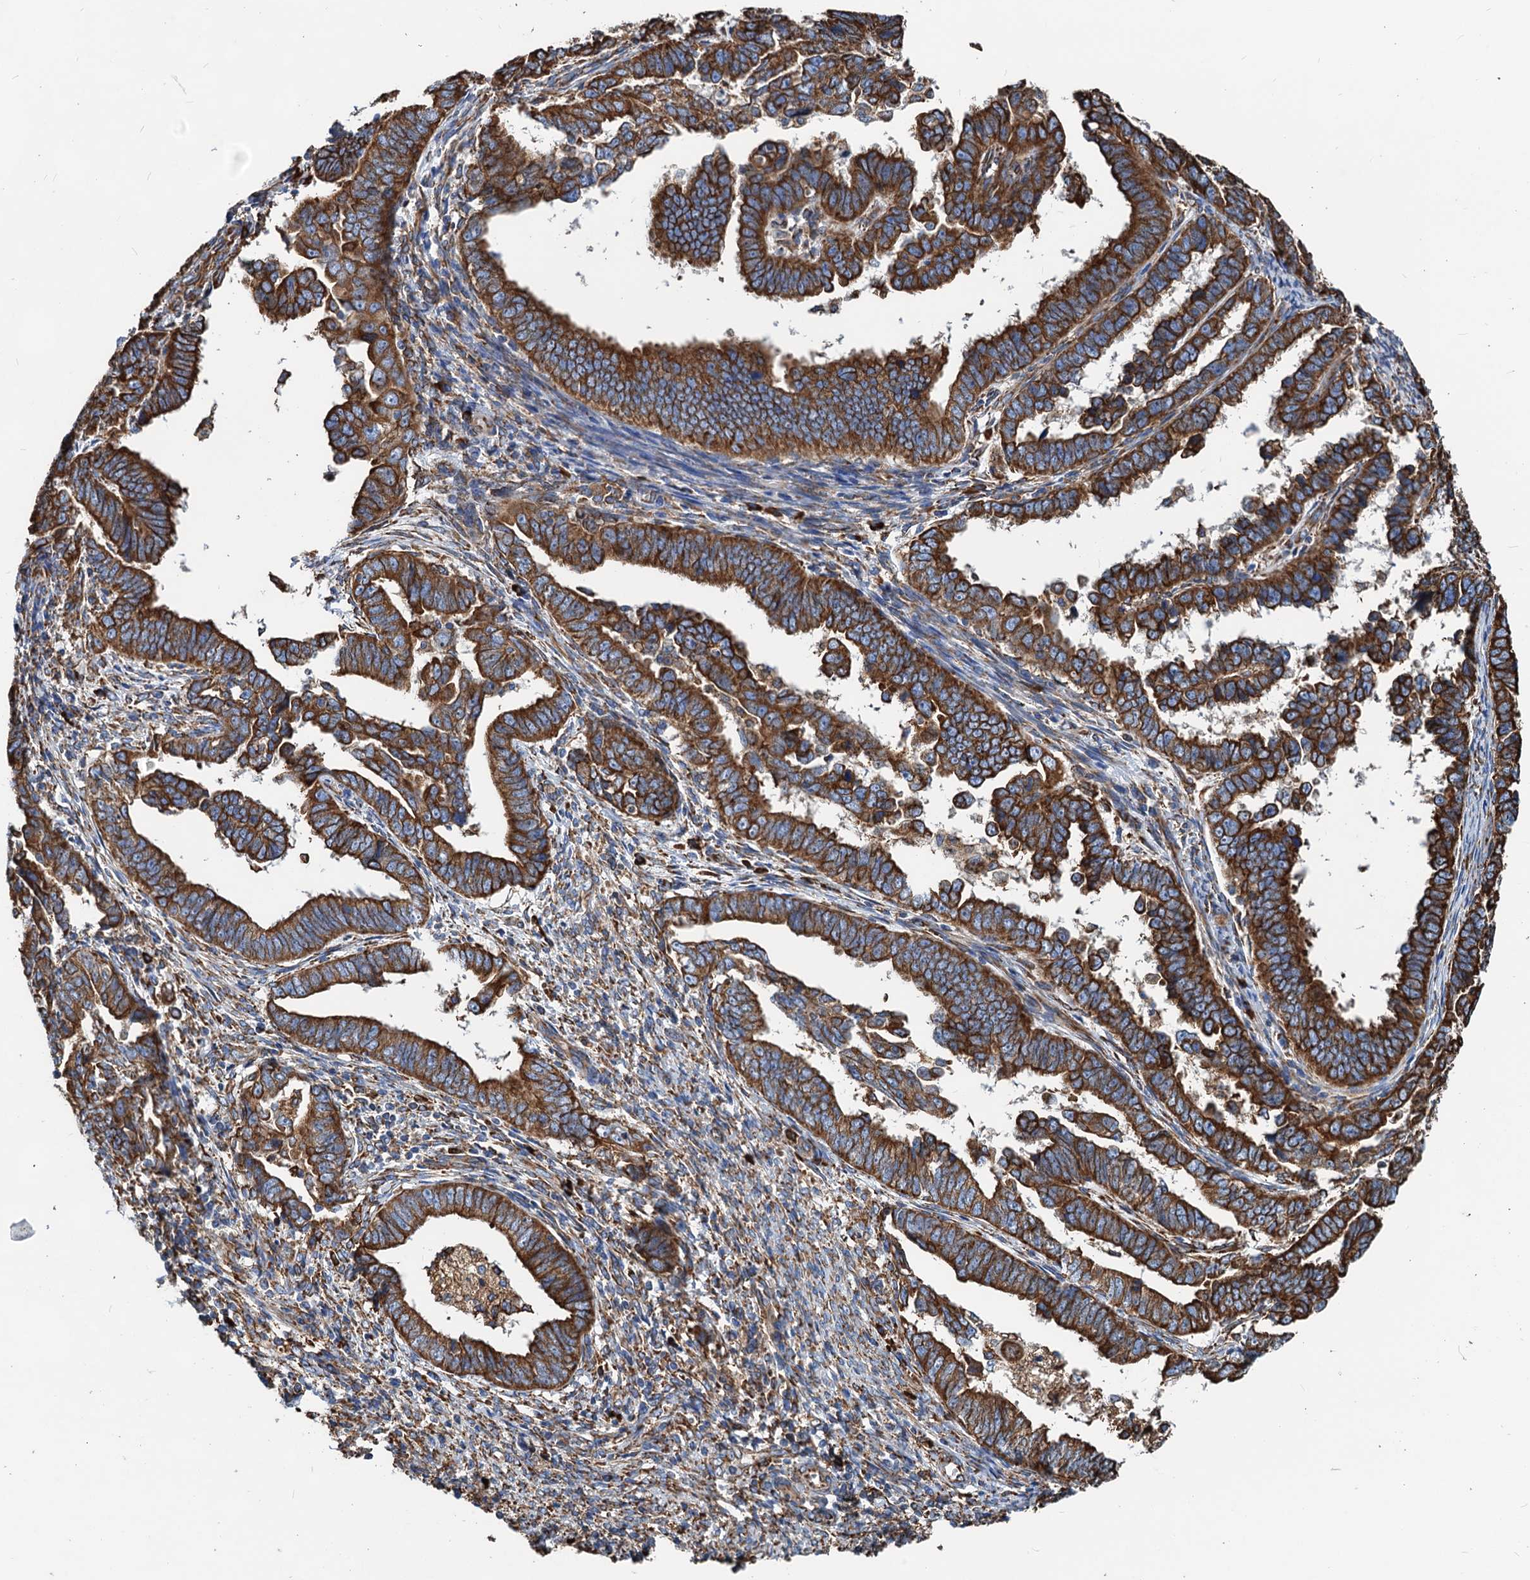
{"staining": {"intensity": "strong", "quantity": ">75%", "location": "cytoplasmic/membranous"}, "tissue": "endometrial cancer", "cell_type": "Tumor cells", "image_type": "cancer", "snomed": [{"axis": "morphology", "description": "Adenocarcinoma, NOS"}, {"axis": "topography", "description": "Endometrium"}], "caption": "Strong cytoplasmic/membranous expression for a protein is identified in approximately >75% of tumor cells of endometrial adenocarcinoma using immunohistochemistry.", "gene": "HSPA5", "patient": {"sex": "female", "age": 75}}